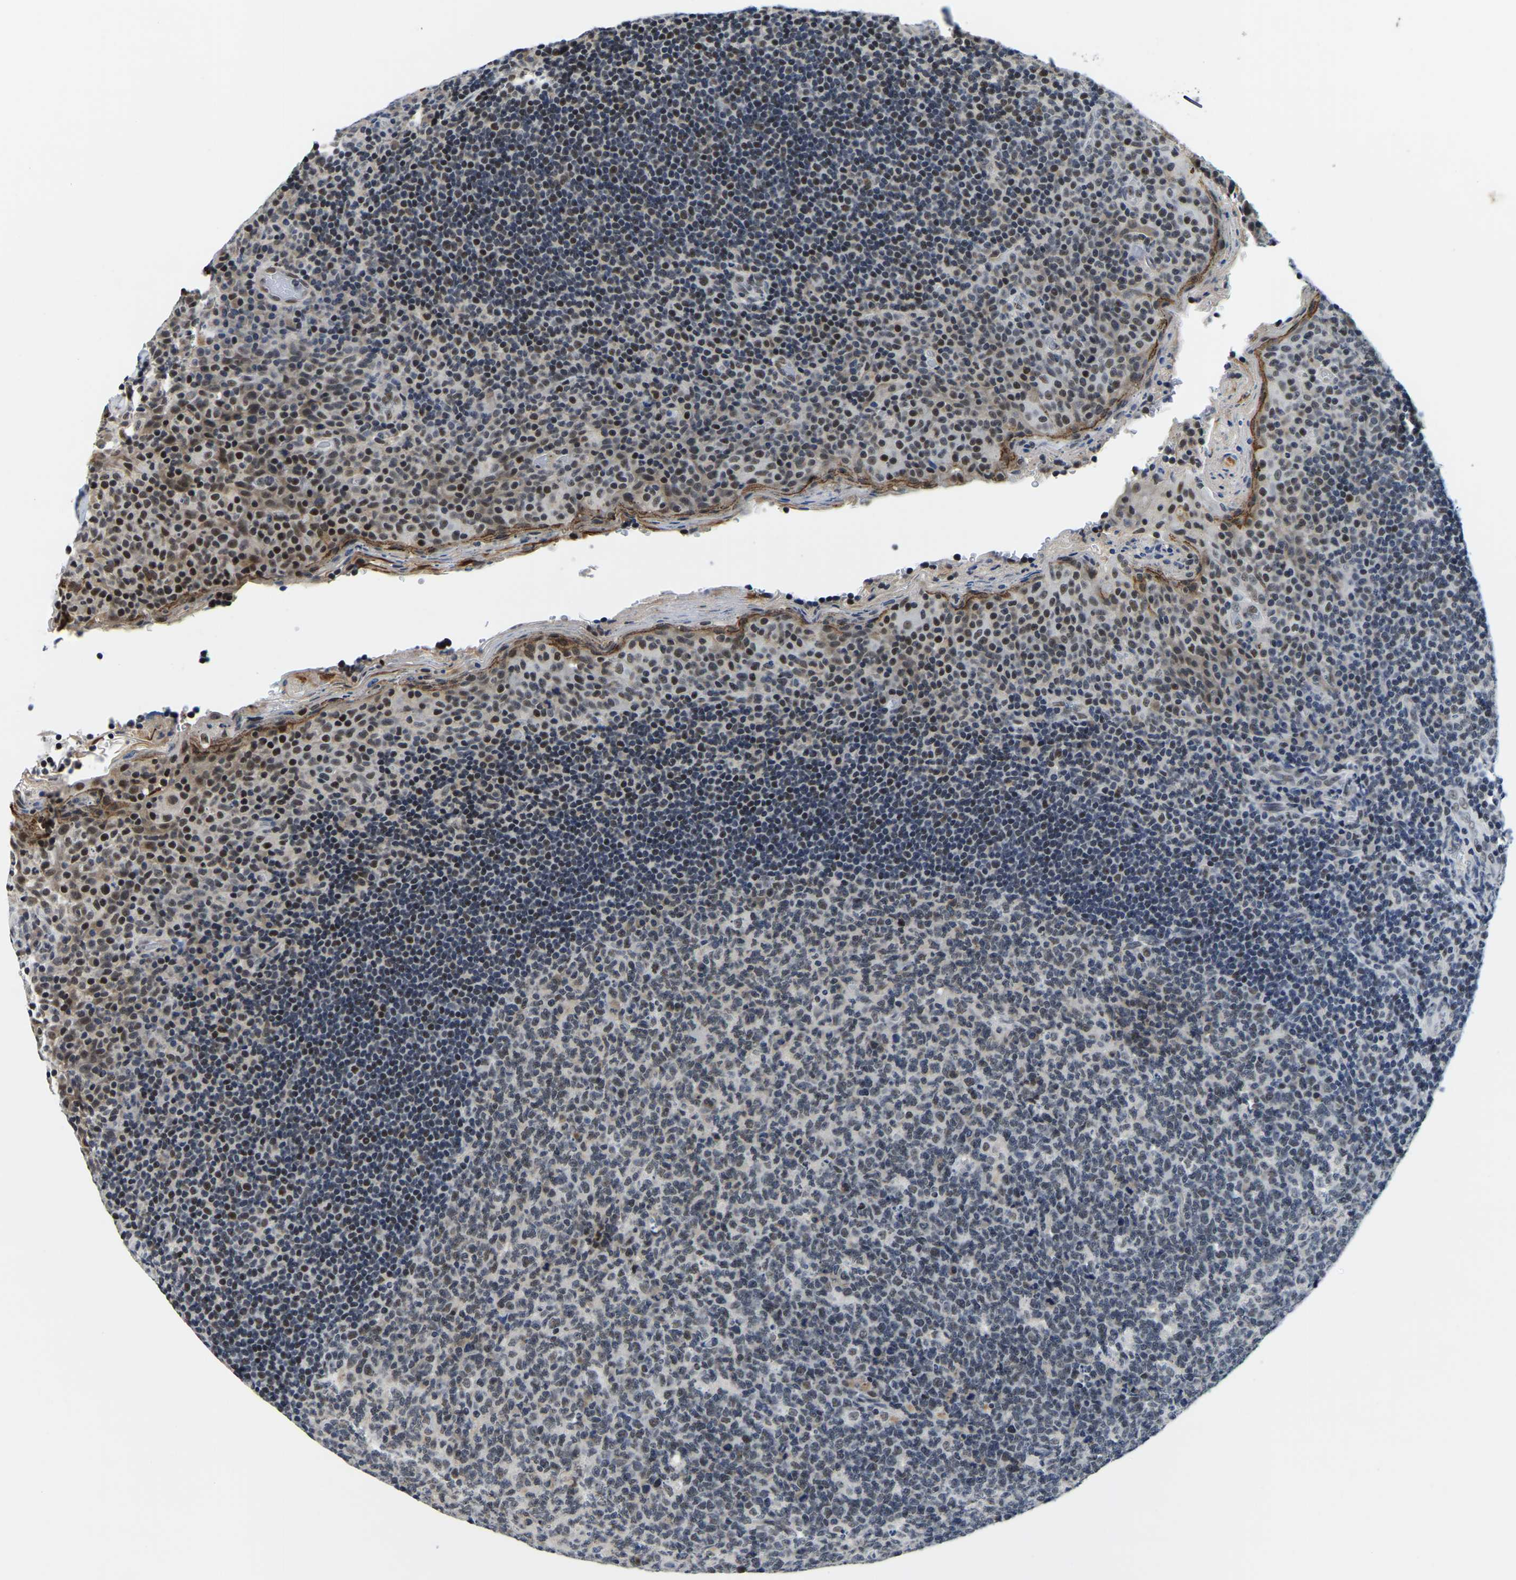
{"staining": {"intensity": "negative", "quantity": "none", "location": "none"}, "tissue": "tonsil", "cell_type": "Germinal center cells", "image_type": "normal", "snomed": [{"axis": "morphology", "description": "Normal tissue, NOS"}, {"axis": "topography", "description": "Tonsil"}], "caption": "Immunohistochemistry of benign human tonsil shows no positivity in germinal center cells. The staining is performed using DAB brown chromogen with nuclei counter-stained in using hematoxylin.", "gene": "POLDIP3", "patient": {"sex": "male", "age": 17}}